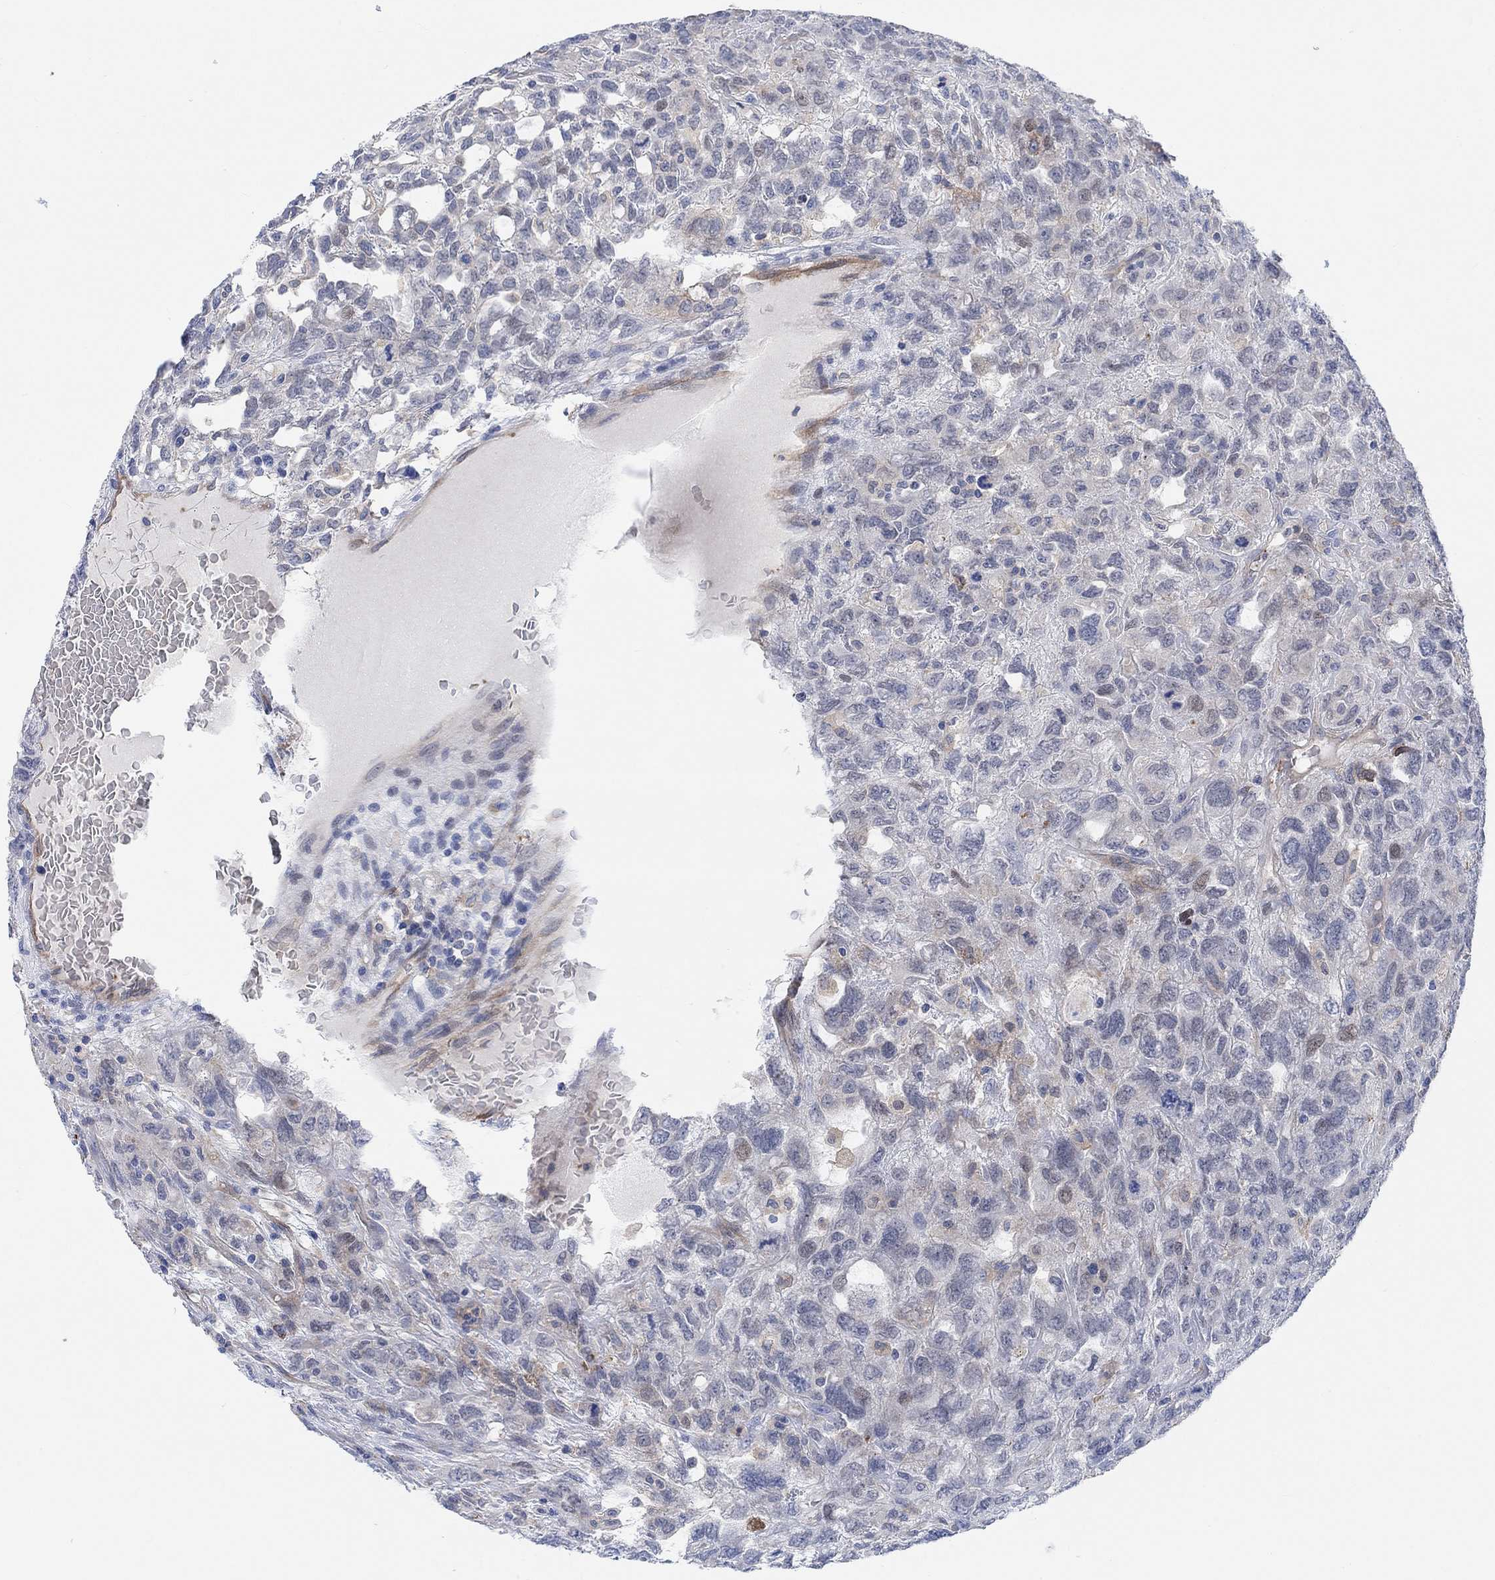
{"staining": {"intensity": "negative", "quantity": "none", "location": "none"}, "tissue": "testis cancer", "cell_type": "Tumor cells", "image_type": "cancer", "snomed": [{"axis": "morphology", "description": "Seminoma, NOS"}, {"axis": "topography", "description": "Testis"}], "caption": "Immunohistochemistry histopathology image of seminoma (testis) stained for a protein (brown), which displays no positivity in tumor cells.", "gene": "PMFBP1", "patient": {"sex": "male", "age": 52}}